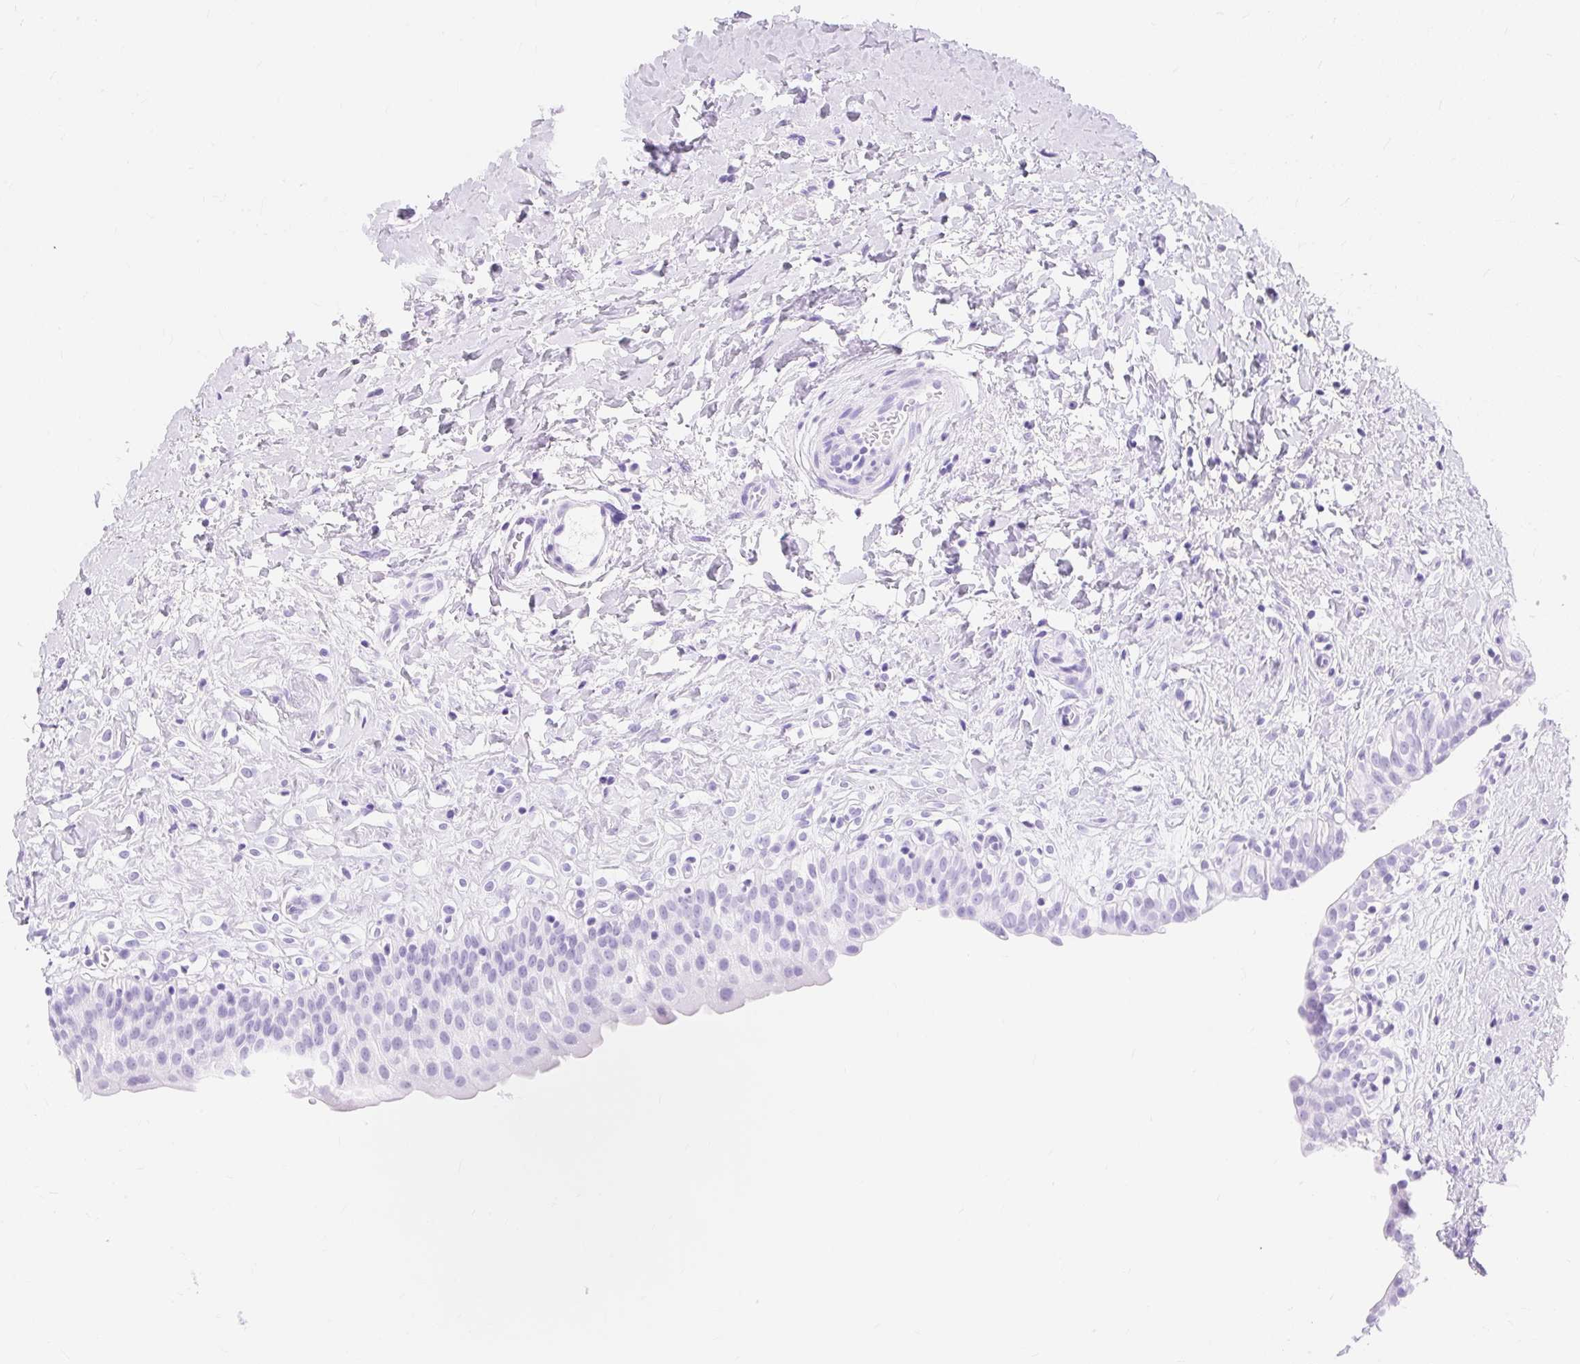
{"staining": {"intensity": "negative", "quantity": "none", "location": "none"}, "tissue": "urinary bladder", "cell_type": "Urothelial cells", "image_type": "normal", "snomed": [{"axis": "morphology", "description": "Normal tissue, NOS"}, {"axis": "topography", "description": "Urinary bladder"}], "caption": "Protein analysis of unremarkable urinary bladder shows no significant staining in urothelial cells. Nuclei are stained in blue.", "gene": "MBP", "patient": {"sex": "male", "age": 51}}